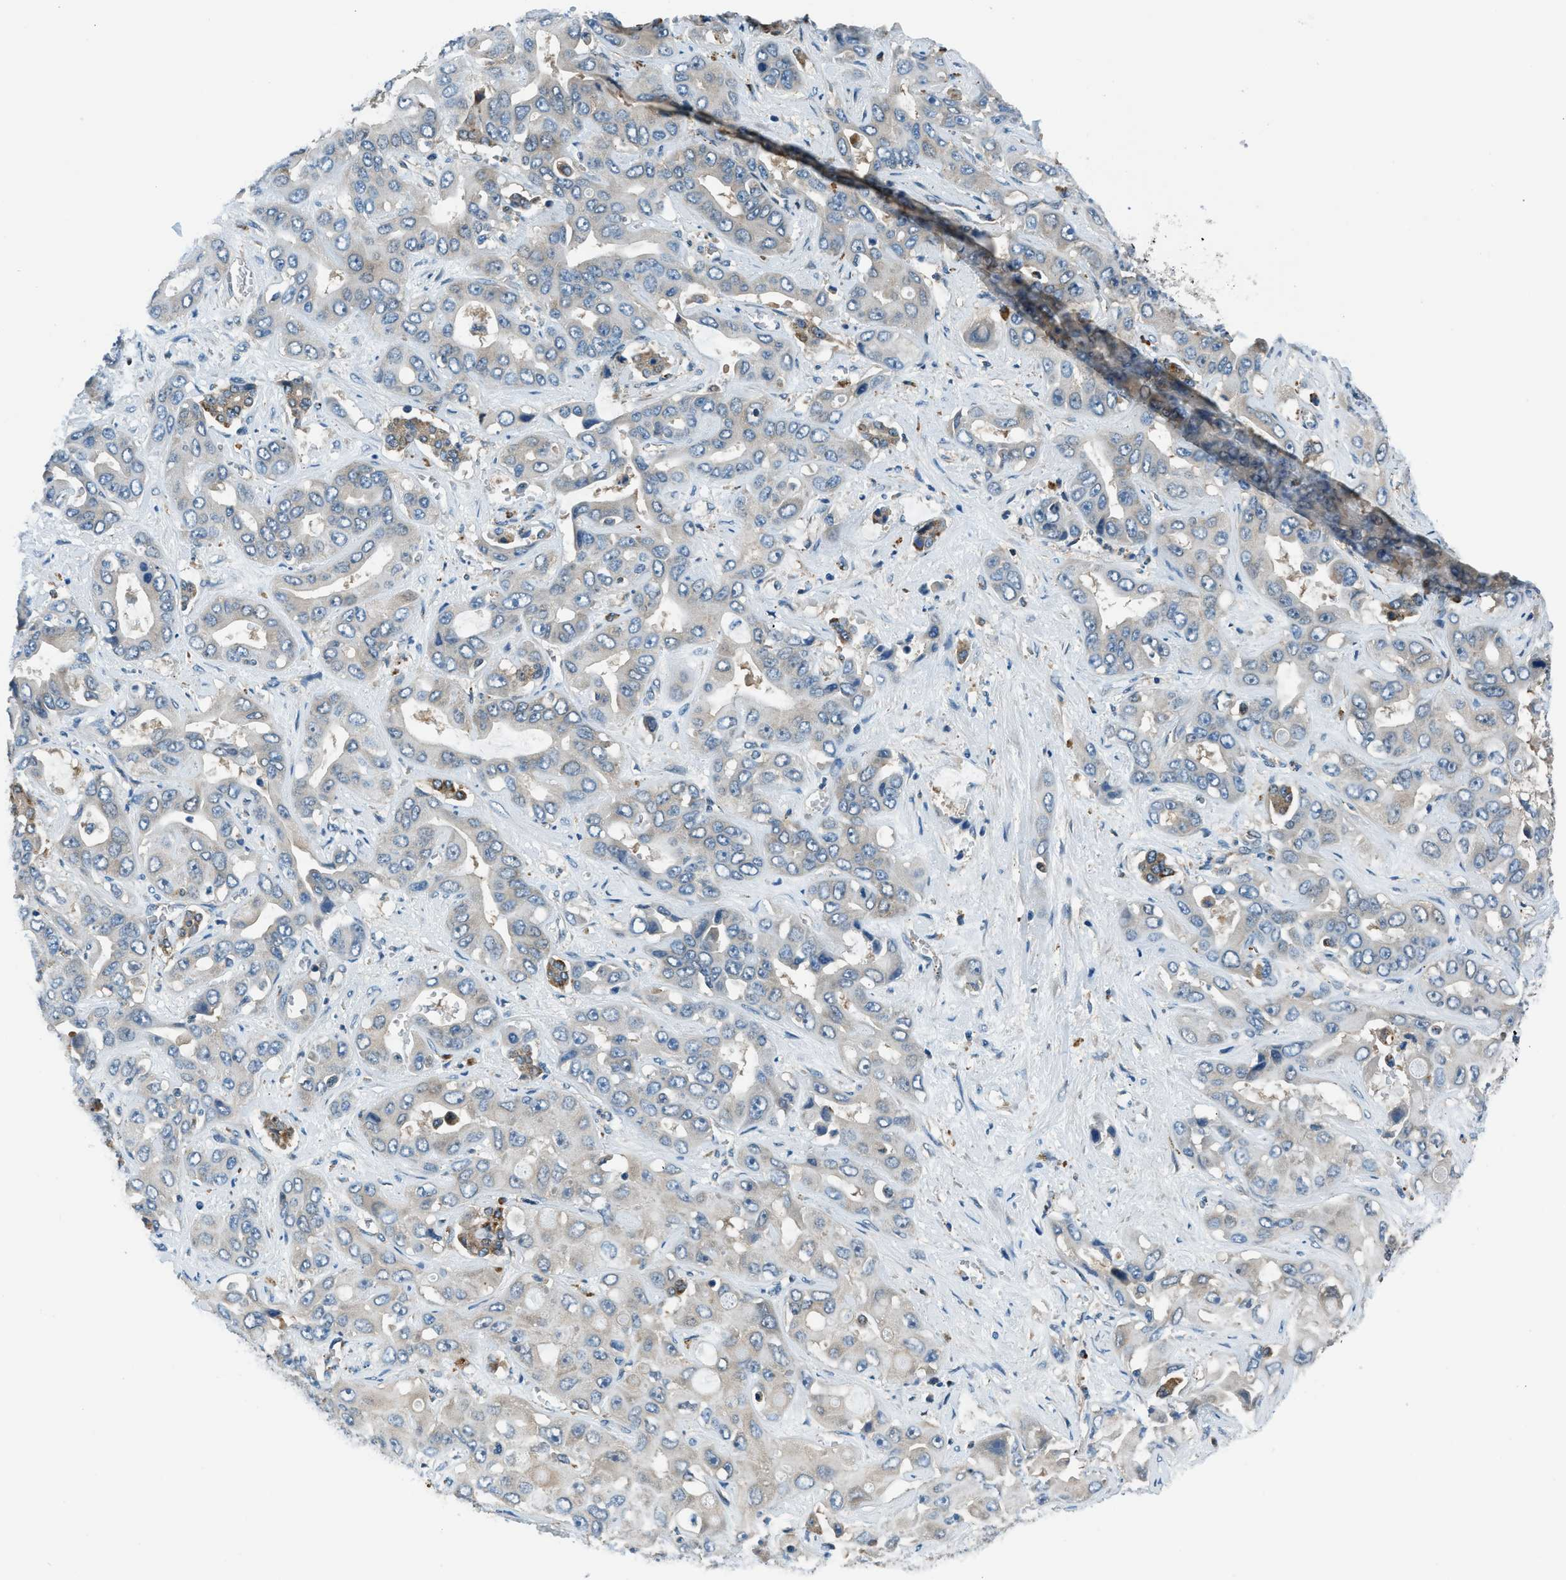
{"staining": {"intensity": "weak", "quantity": "25%-75%", "location": "cytoplasmic/membranous"}, "tissue": "liver cancer", "cell_type": "Tumor cells", "image_type": "cancer", "snomed": [{"axis": "morphology", "description": "Cholangiocarcinoma"}, {"axis": "topography", "description": "Liver"}], "caption": "Liver cancer stained with DAB (3,3'-diaminobenzidine) IHC shows low levels of weak cytoplasmic/membranous positivity in approximately 25%-75% of tumor cells. The staining is performed using DAB (3,3'-diaminobenzidine) brown chromogen to label protein expression. The nuclei are counter-stained blue using hematoxylin.", "gene": "SLC19A2", "patient": {"sex": "female", "age": 52}}